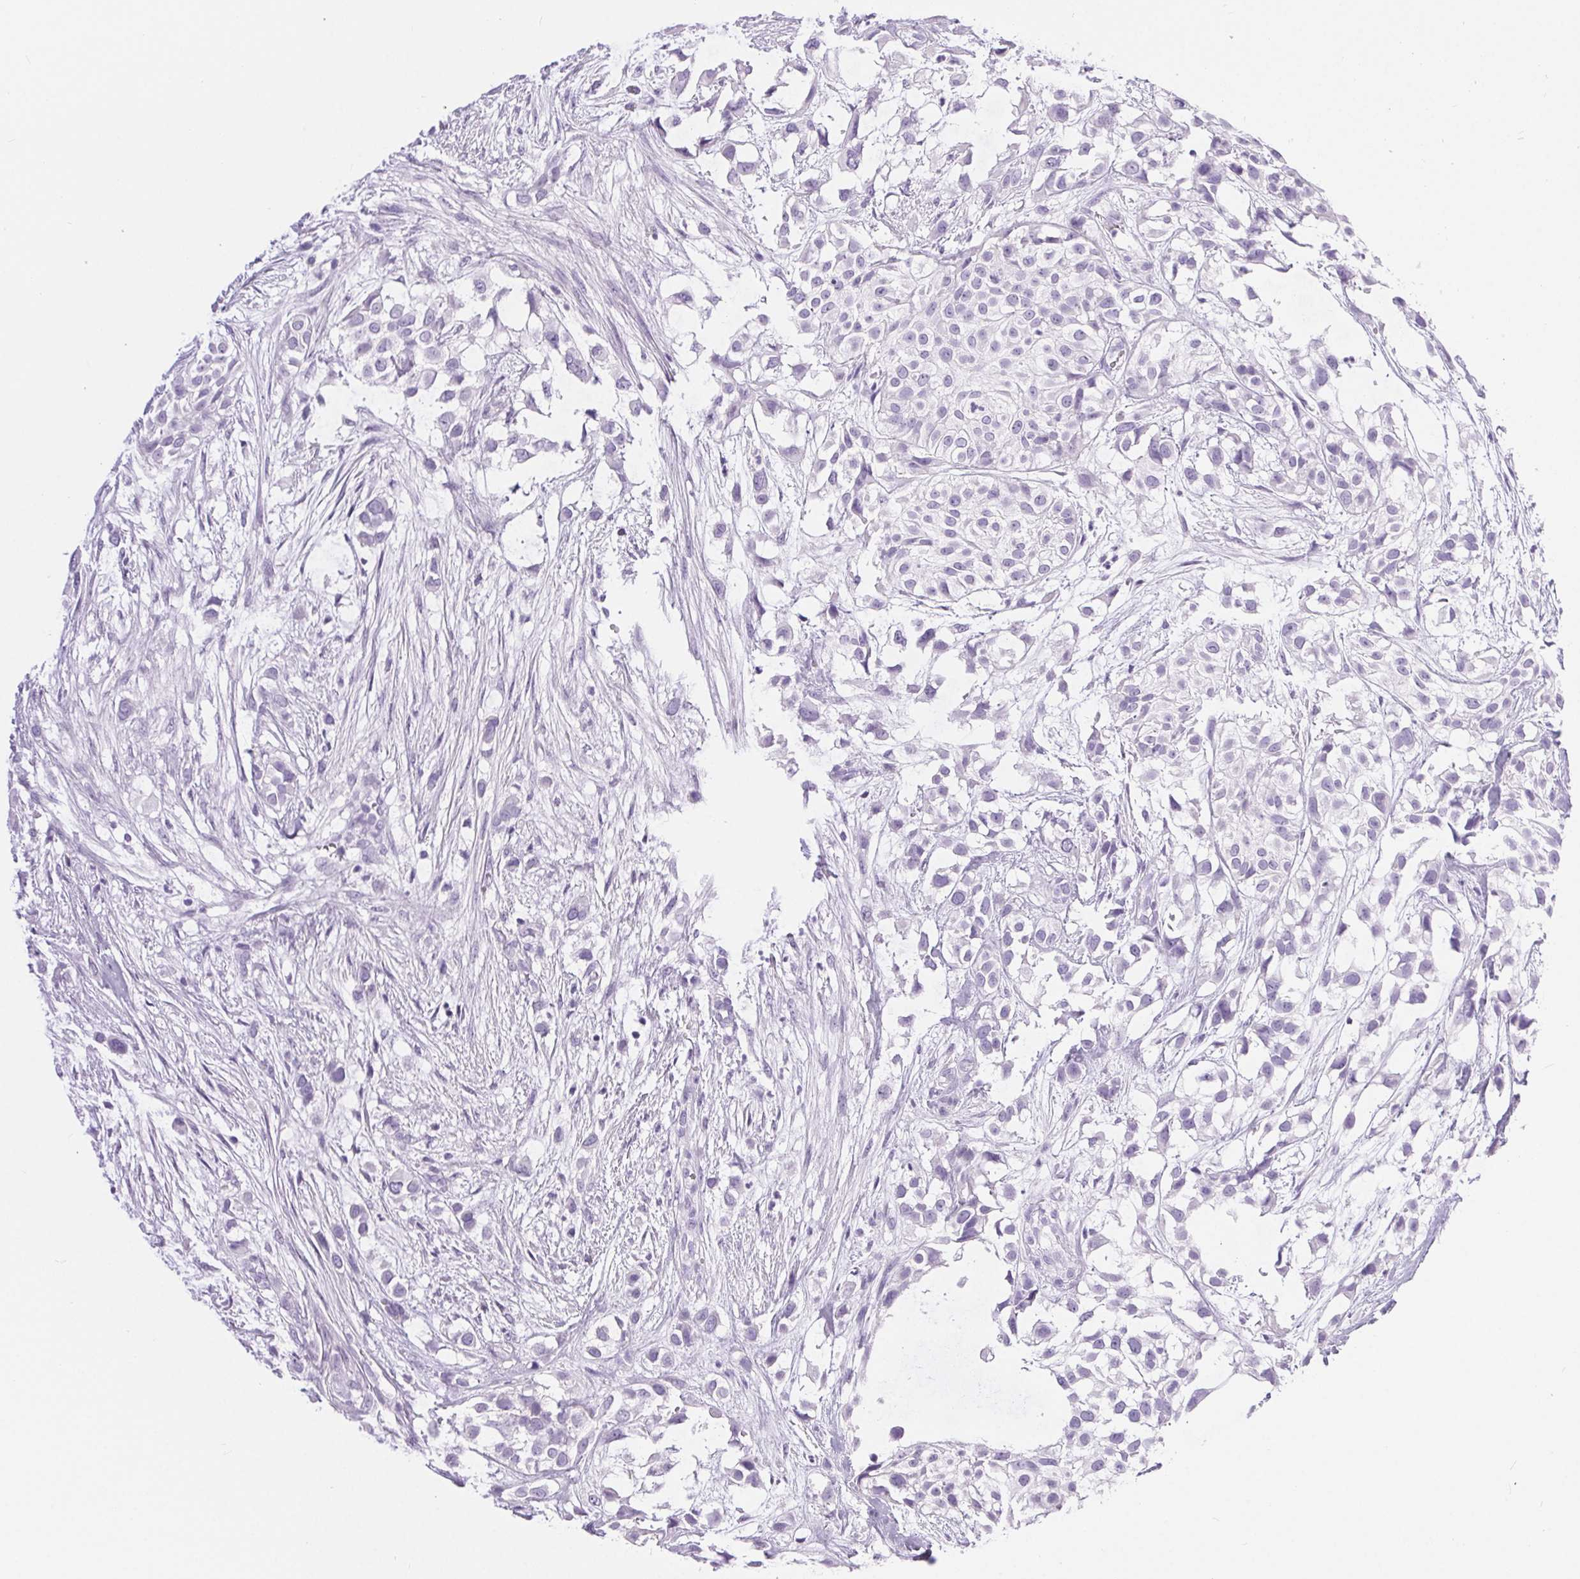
{"staining": {"intensity": "negative", "quantity": "none", "location": "none"}, "tissue": "urothelial cancer", "cell_type": "Tumor cells", "image_type": "cancer", "snomed": [{"axis": "morphology", "description": "Urothelial carcinoma, High grade"}, {"axis": "topography", "description": "Urinary bladder"}], "caption": "Immunohistochemistry image of urothelial cancer stained for a protein (brown), which shows no expression in tumor cells.", "gene": "XDH", "patient": {"sex": "male", "age": 56}}